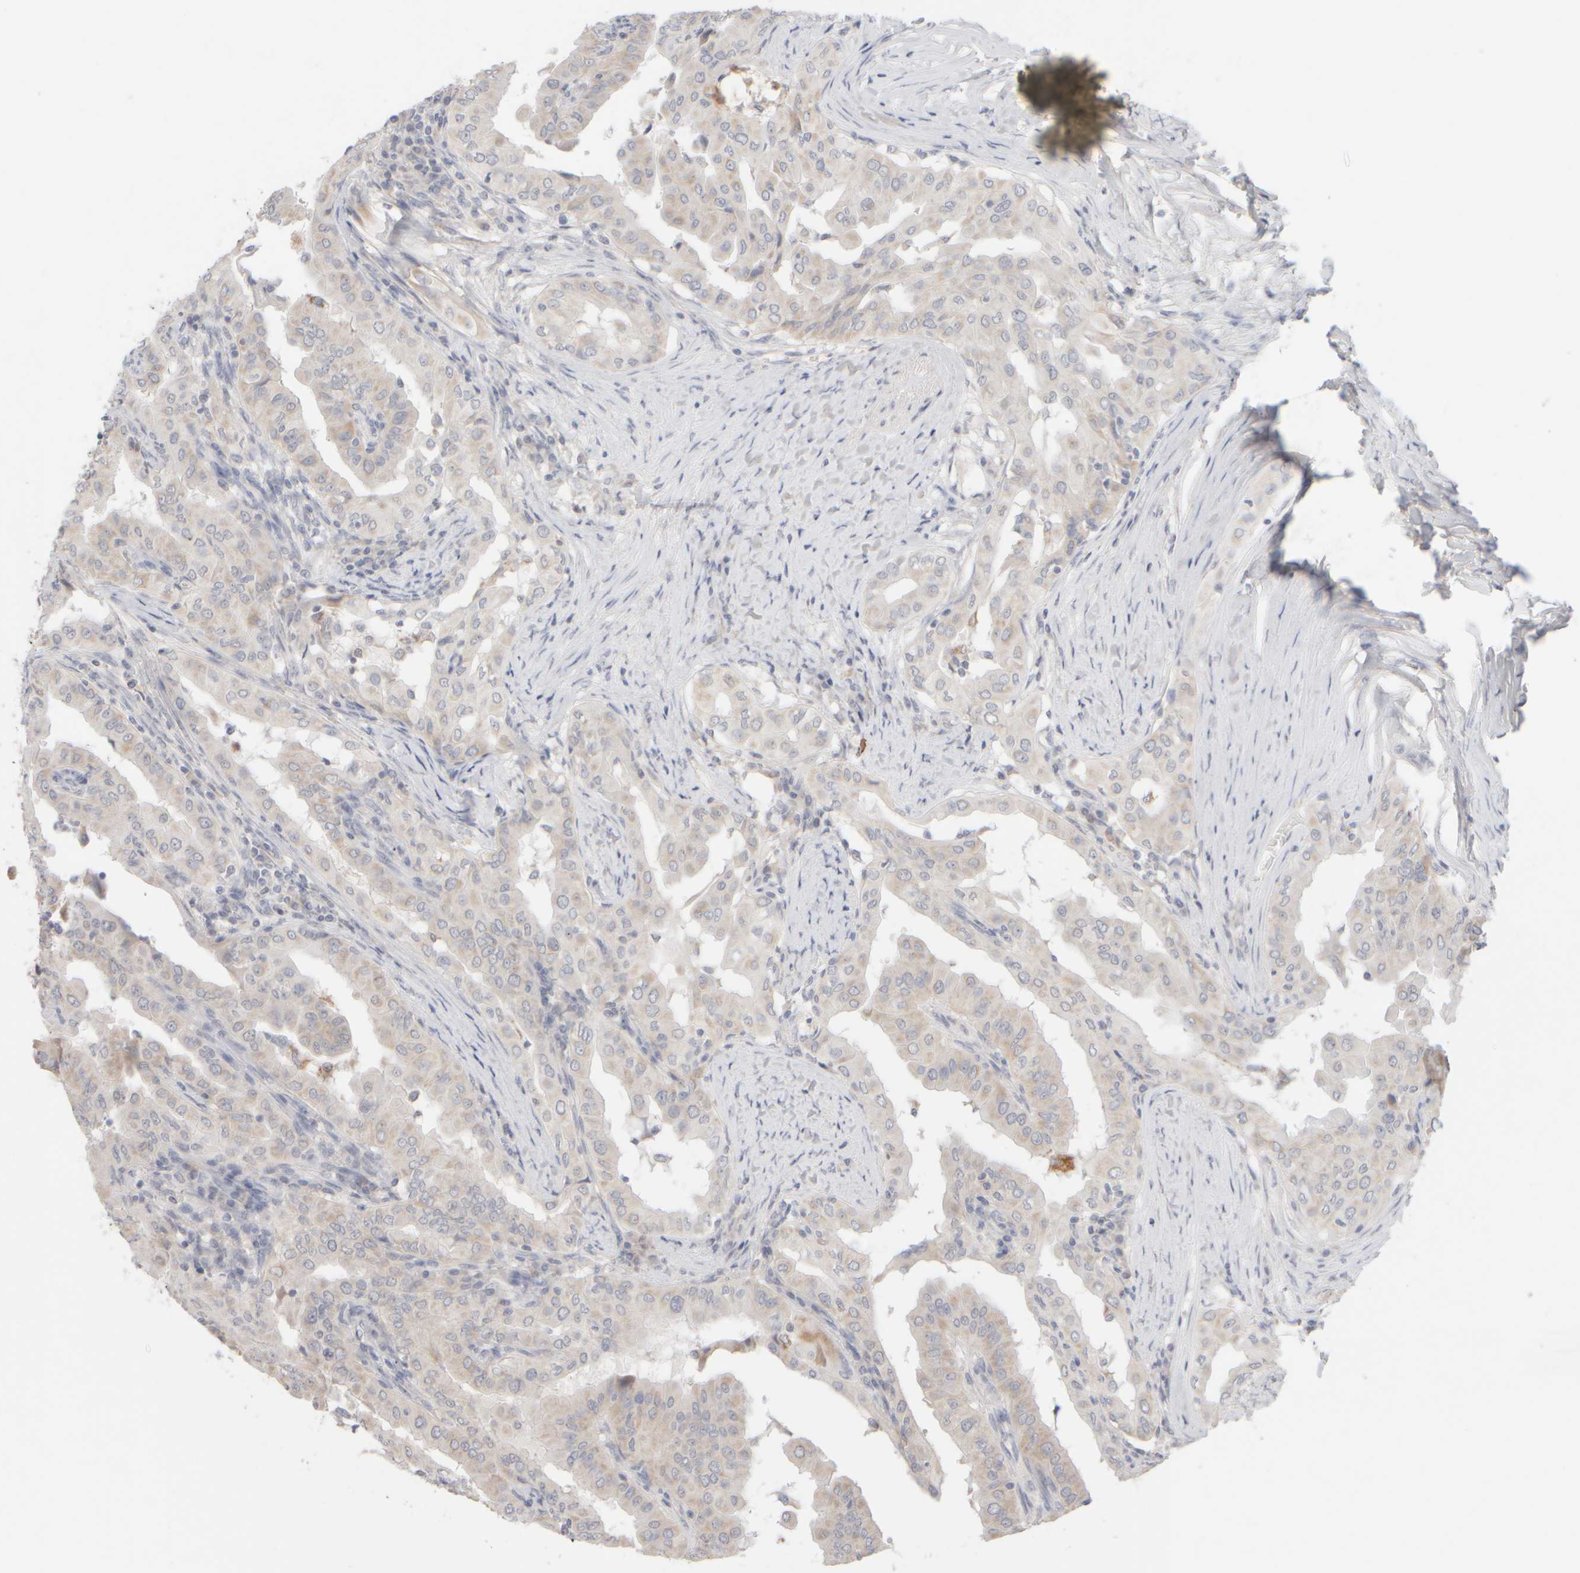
{"staining": {"intensity": "weak", "quantity": "<25%", "location": "cytoplasmic/membranous"}, "tissue": "thyroid cancer", "cell_type": "Tumor cells", "image_type": "cancer", "snomed": [{"axis": "morphology", "description": "Papillary adenocarcinoma, NOS"}, {"axis": "topography", "description": "Thyroid gland"}], "caption": "High power microscopy histopathology image of an immunohistochemistry (IHC) photomicrograph of thyroid cancer, revealing no significant staining in tumor cells. (DAB immunohistochemistry (IHC) with hematoxylin counter stain).", "gene": "ZNF112", "patient": {"sex": "male", "age": 33}}